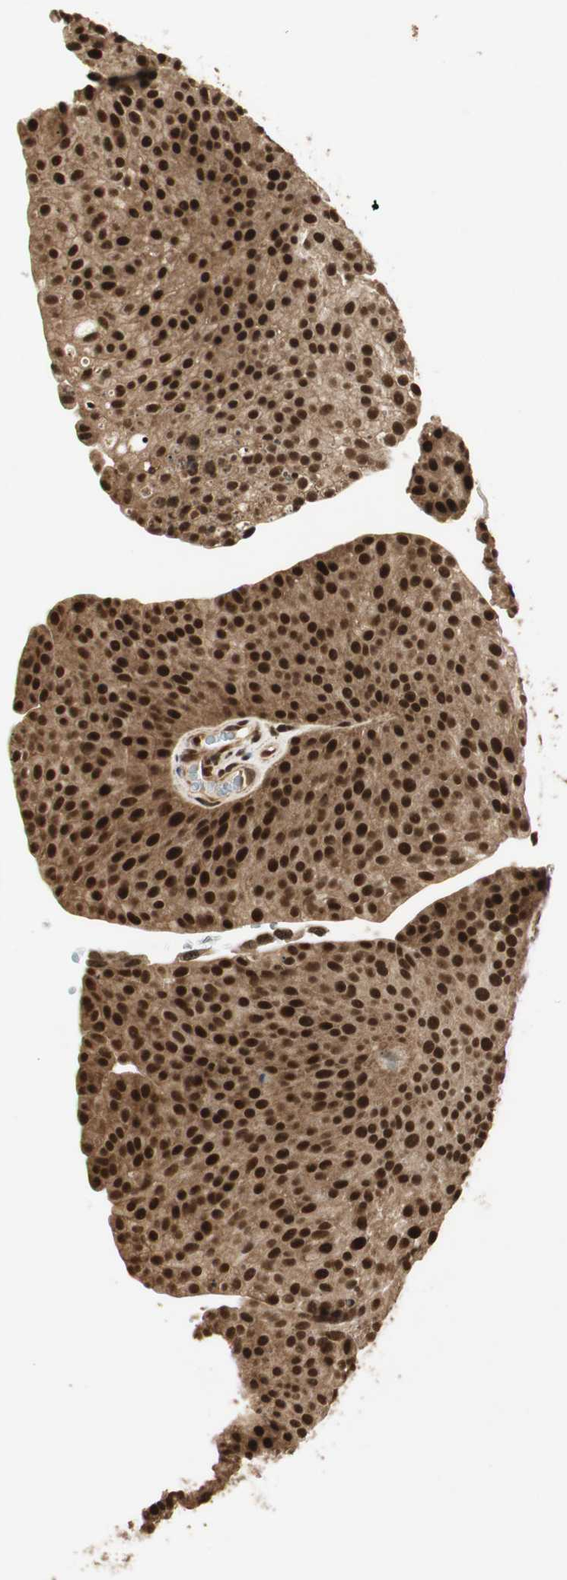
{"staining": {"intensity": "strong", "quantity": ">75%", "location": "cytoplasmic/membranous,nuclear"}, "tissue": "urothelial cancer", "cell_type": "Tumor cells", "image_type": "cancer", "snomed": [{"axis": "morphology", "description": "Urothelial carcinoma, Low grade"}, {"axis": "topography", "description": "Smooth muscle"}, {"axis": "topography", "description": "Urinary bladder"}], "caption": "Urothelial cancer tissue shows strong cytoplasmic/membranous and nuclear positivity in approximately >75% of tumor cells, visualized by immunohistochemistry.", "gene": "RPA3", "patient": {"sex": "male", "age": 60}}